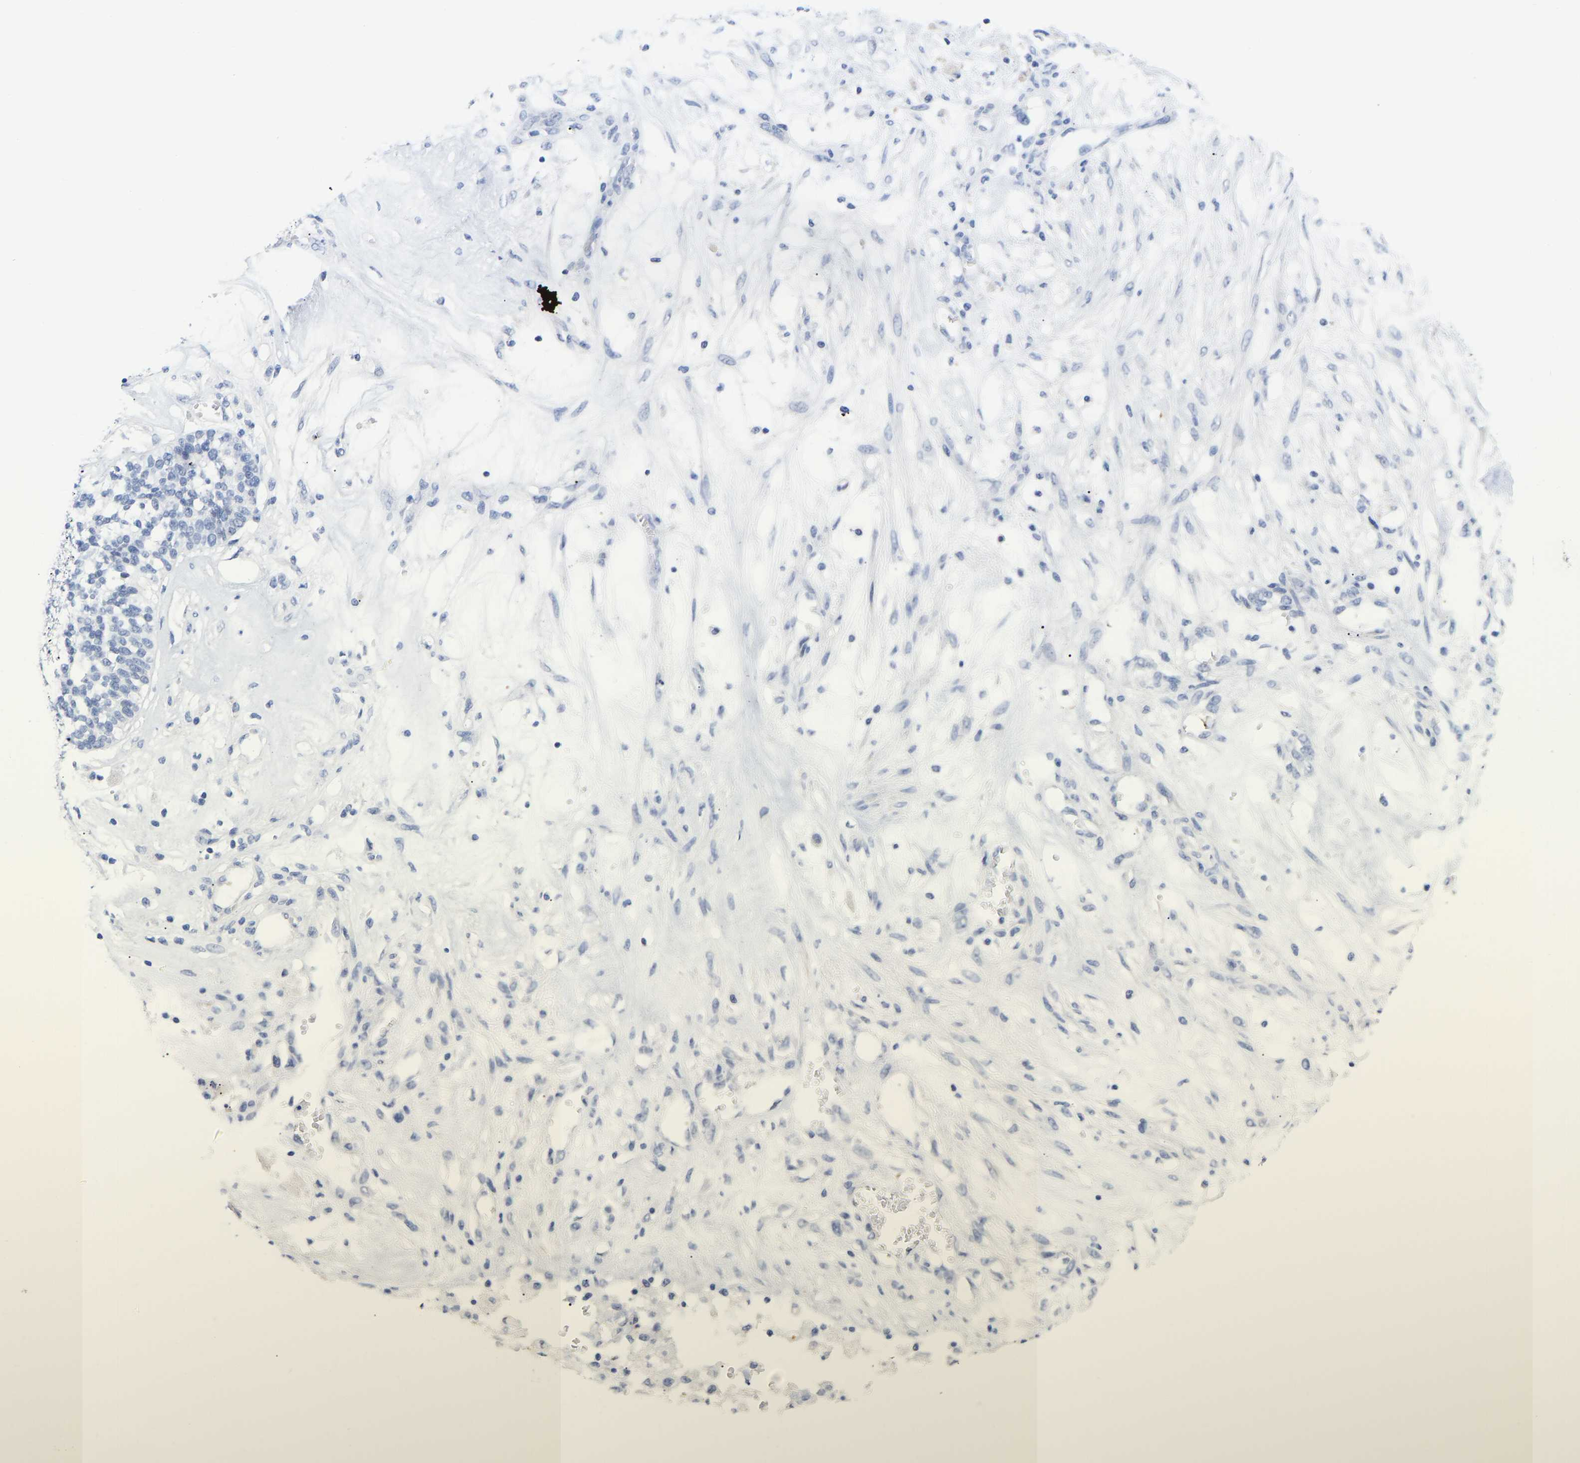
{"staining": {"intensity": "negative", "quantity": "none", "location": "none"}, "tissue": "ovarian cancer", "cell_type": "Tumor cells", "image_type": "cancer", "snomed": [{"axis": "morphology", "description": "Cystadenocarcinoma, serous, NOS"}, {"axis": "topography", "description": "Ovary"}], "caption": "Ovarian serous cystadenocarcinoma was stained to show a protein in brown. There is no significant staining in tumor cells. The staining is performed using DAB brown chromogen with nuclei counter-stained in using hematoxylin.", "gene": "AMPH", "patient": {"sex": "female", "age": 59}}